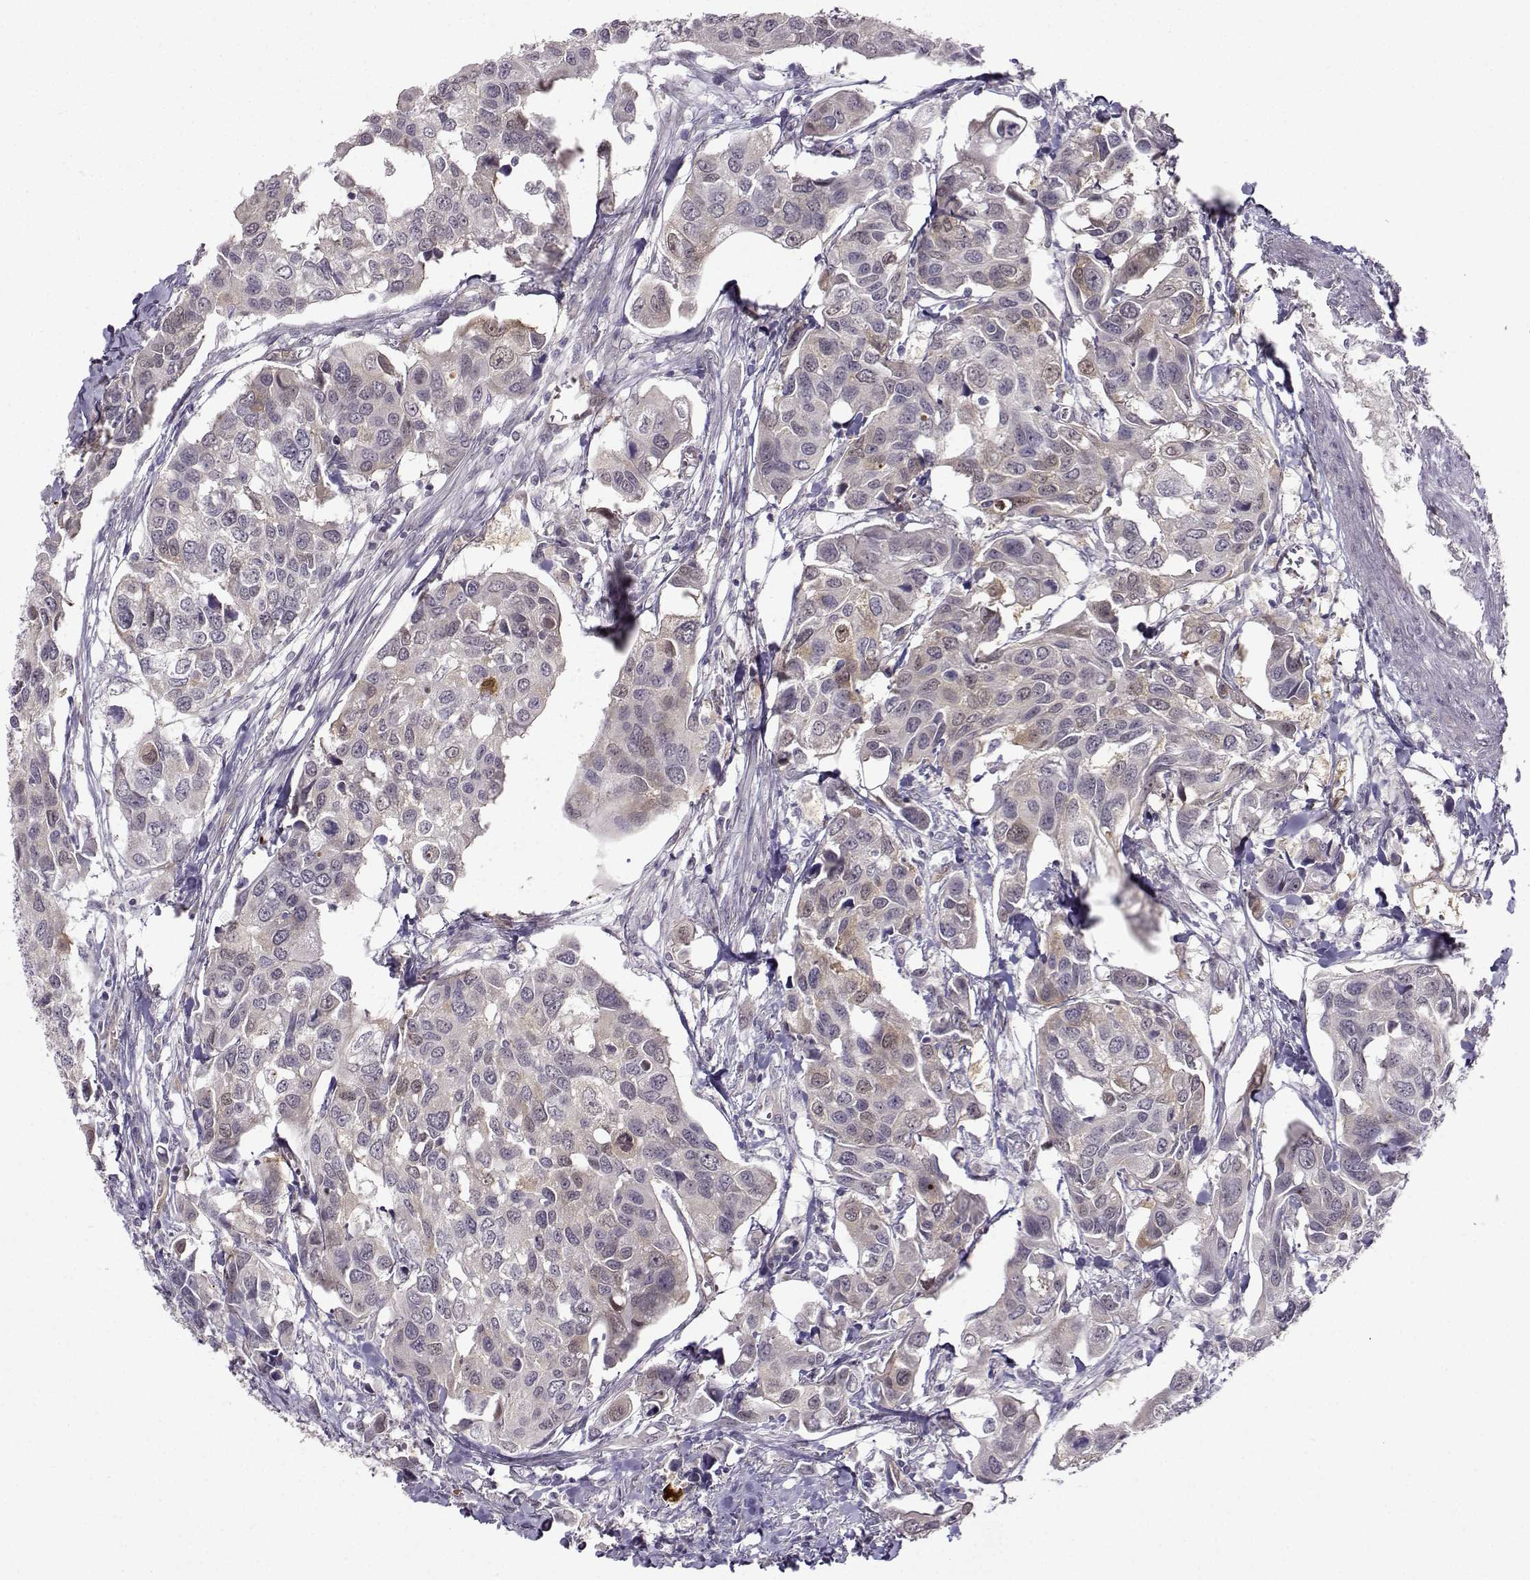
{"staining": {"intensity": "weak", "quantity": "<25%", "location": "cytoplasmic/membranous"}, "tissue": "urothelial cancer", "cell_type": "Tumor cells", "image_type": "cancer", "snomed": [{"axis": "morphology", "description": "Urothelial carcinoma, High grade"}, {"axis": "topography", "description": "Urinary bladder"}], "caption": "Immunohistochemical staining of high-grade urothelial carcinoma displays no significant positivity in tumor cells. (Stains: DAB immunohistochemistry (IHC) with hematoxylin counter stain, Microscopy: brightfield microscopy at high magnification).", "gene": "NQO1", "patient": {"sex": "male", "age": 60}}